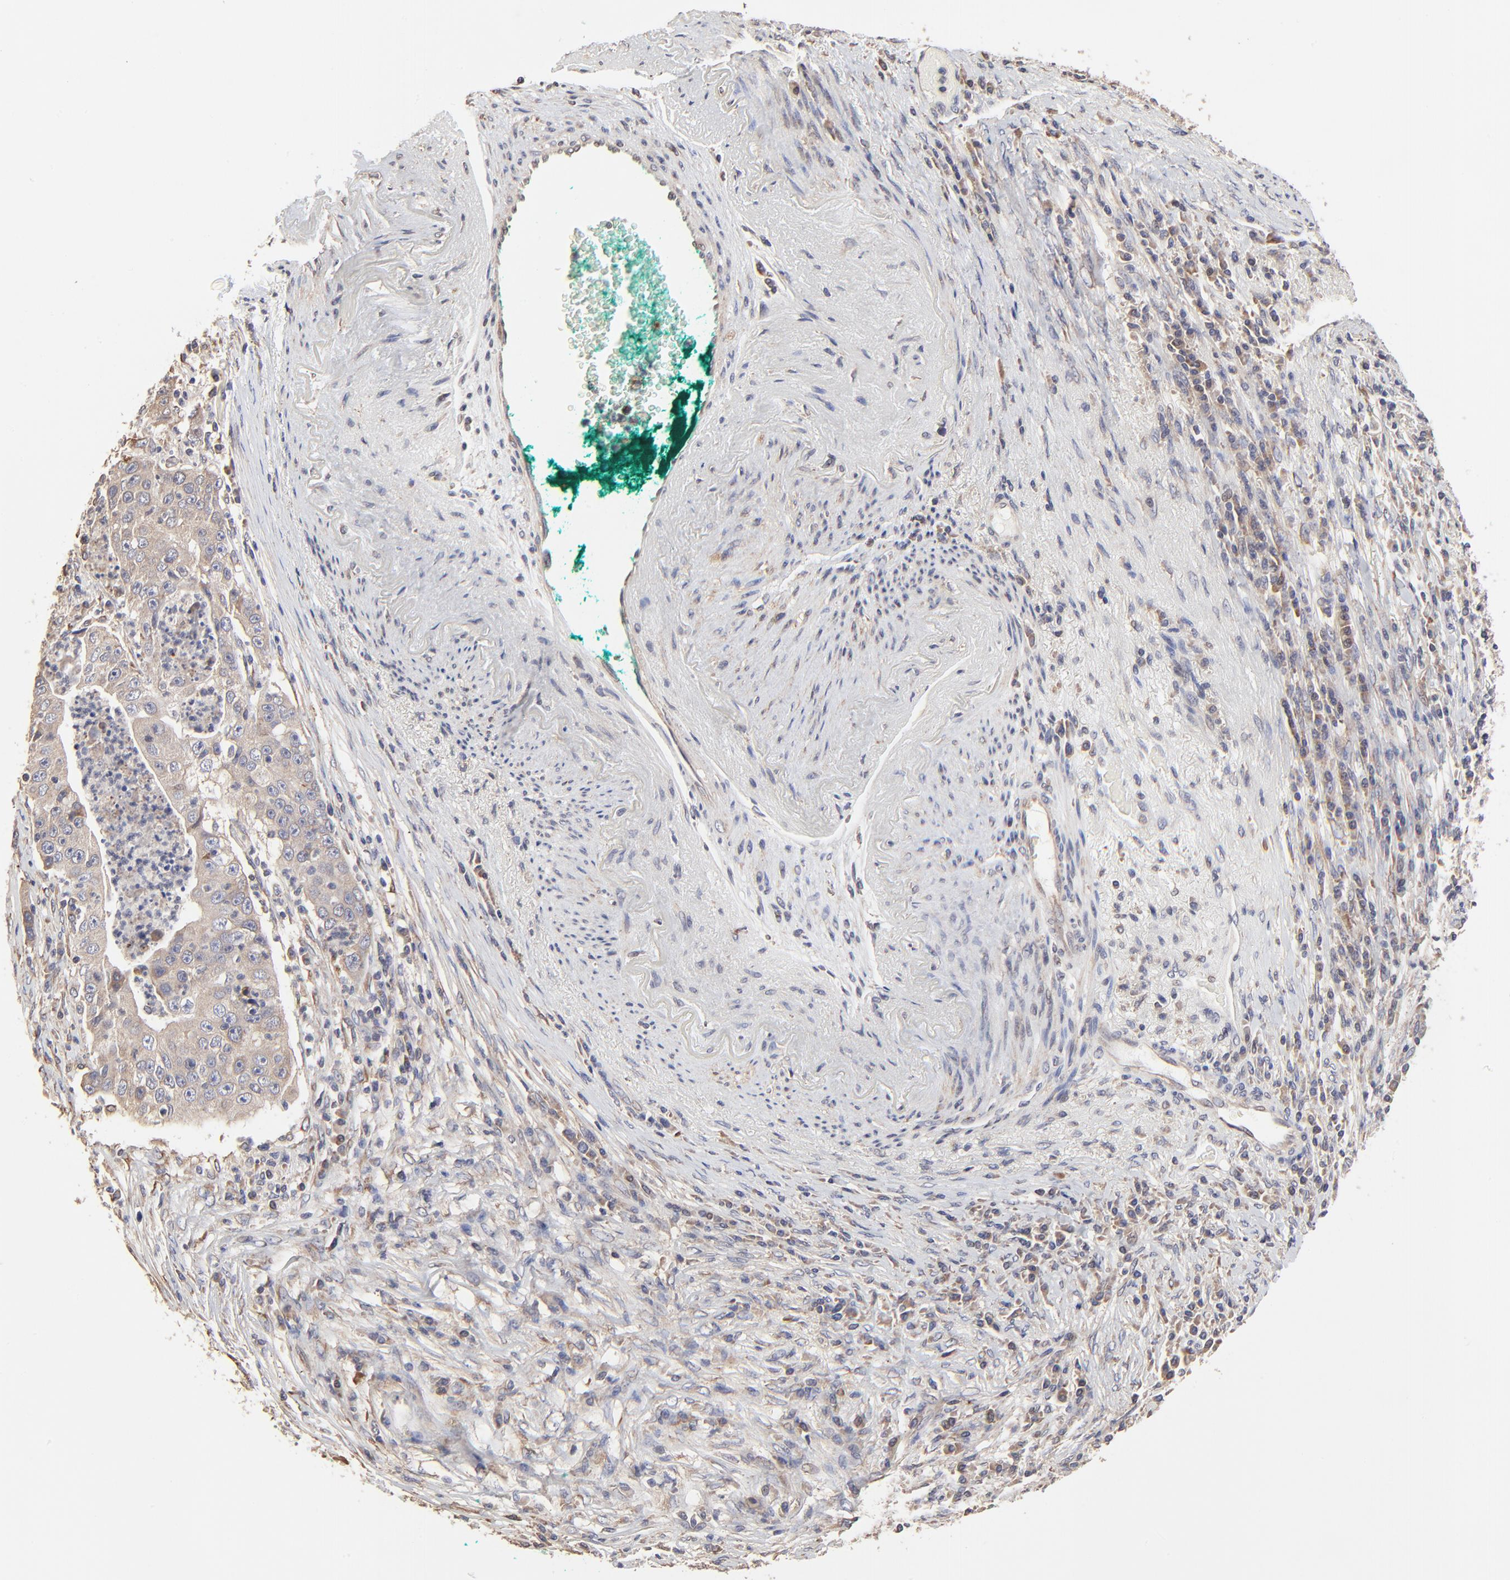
{"staining": {"intensity": "strong", "quantity": ">75%", "location": "cytoplasmic/membranous"}, "tissue": "lung cancer", "cell_type": "Tumor cells", "image_type": "cancer", "snomed": [{"axis": "morphology", "description": "Squamous cell carcinoma, NOS"}, {"axis": "topography", "description": "Lung"}], "caption": "The micrograph exhibits a brown stain indicating the presence of a protein in the cytoplasmic/membranous of tumor cells in lung cancer (squamous cell carcinoma).", "gene": "ELP2", "patient": {"sex": "male", "age": 64}}